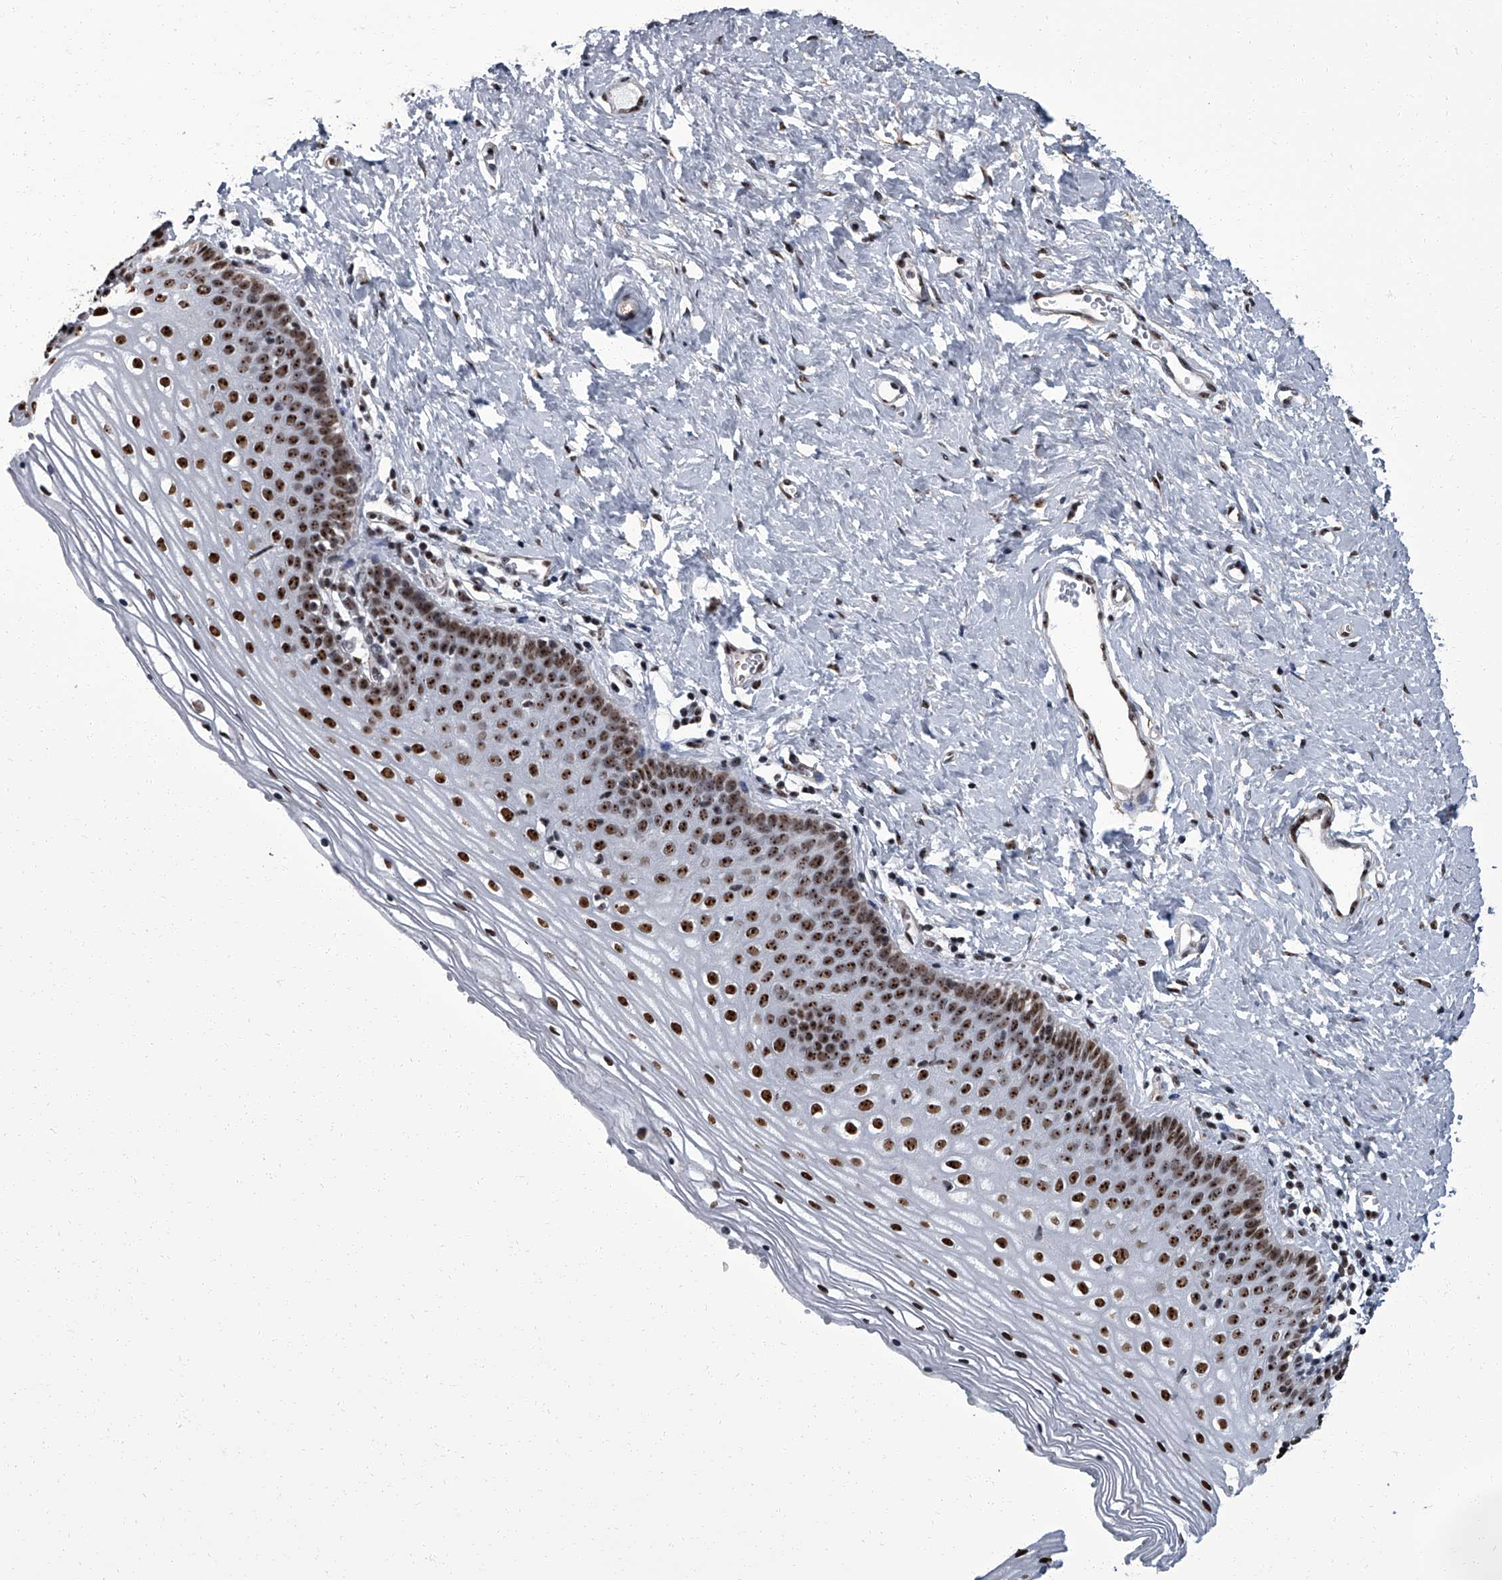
{"staining": {"intensity": "strong", "quantity": ">75%", "location": "nuclear"}, "tissue": "vagina", "cell_type": "Squamous epithelial cells", "image_type": "normal", "snomed": [{"axis": "morphology", "description": "Normal tissue, NOS"}, {"axis": "topography", "description": "Vagina"}], "caption": "A histopathology image of human vagina stained for a protein displays strong nuclear brown staining in squamous epithelial cells.", "gene": "ZNF518B", "patient": {"sex": "female", "age": 32}}